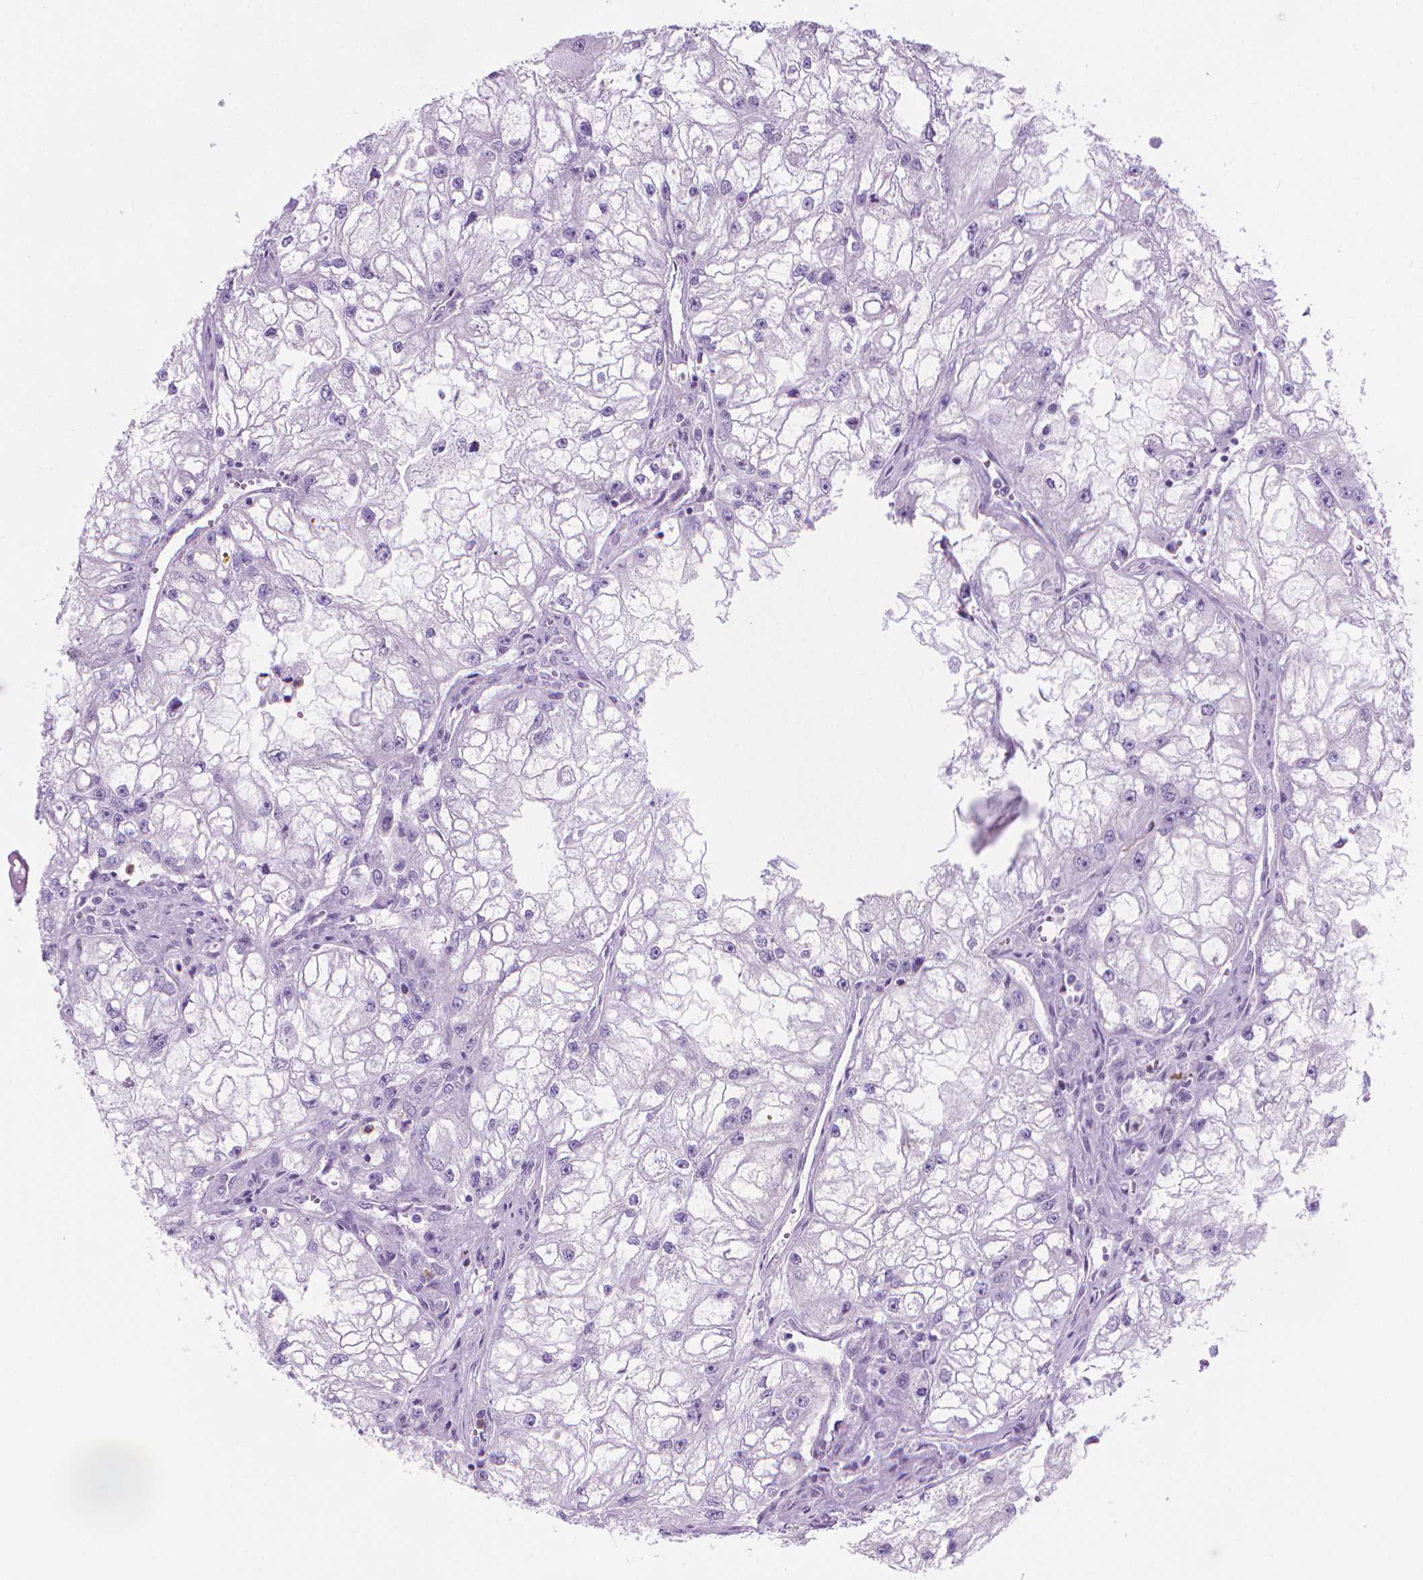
{"staining": {"intensity": "negative", "quantity": "none", "location": "none"}, "tissue": "renal cancer", "cell_type": "Tumor cells", "image_type": "cancer", "snomed": [{"axis": "morphology", "description": "Adenocarcinoma, NOS"}, {"axis": "topography", "description": "Kidney"}], "caption": "Immunohistochemistry of human renal cancer reveals no staining in tumor cells.", "gene": "CFAP52", "patient": {"sex": "male", "age": 59}}